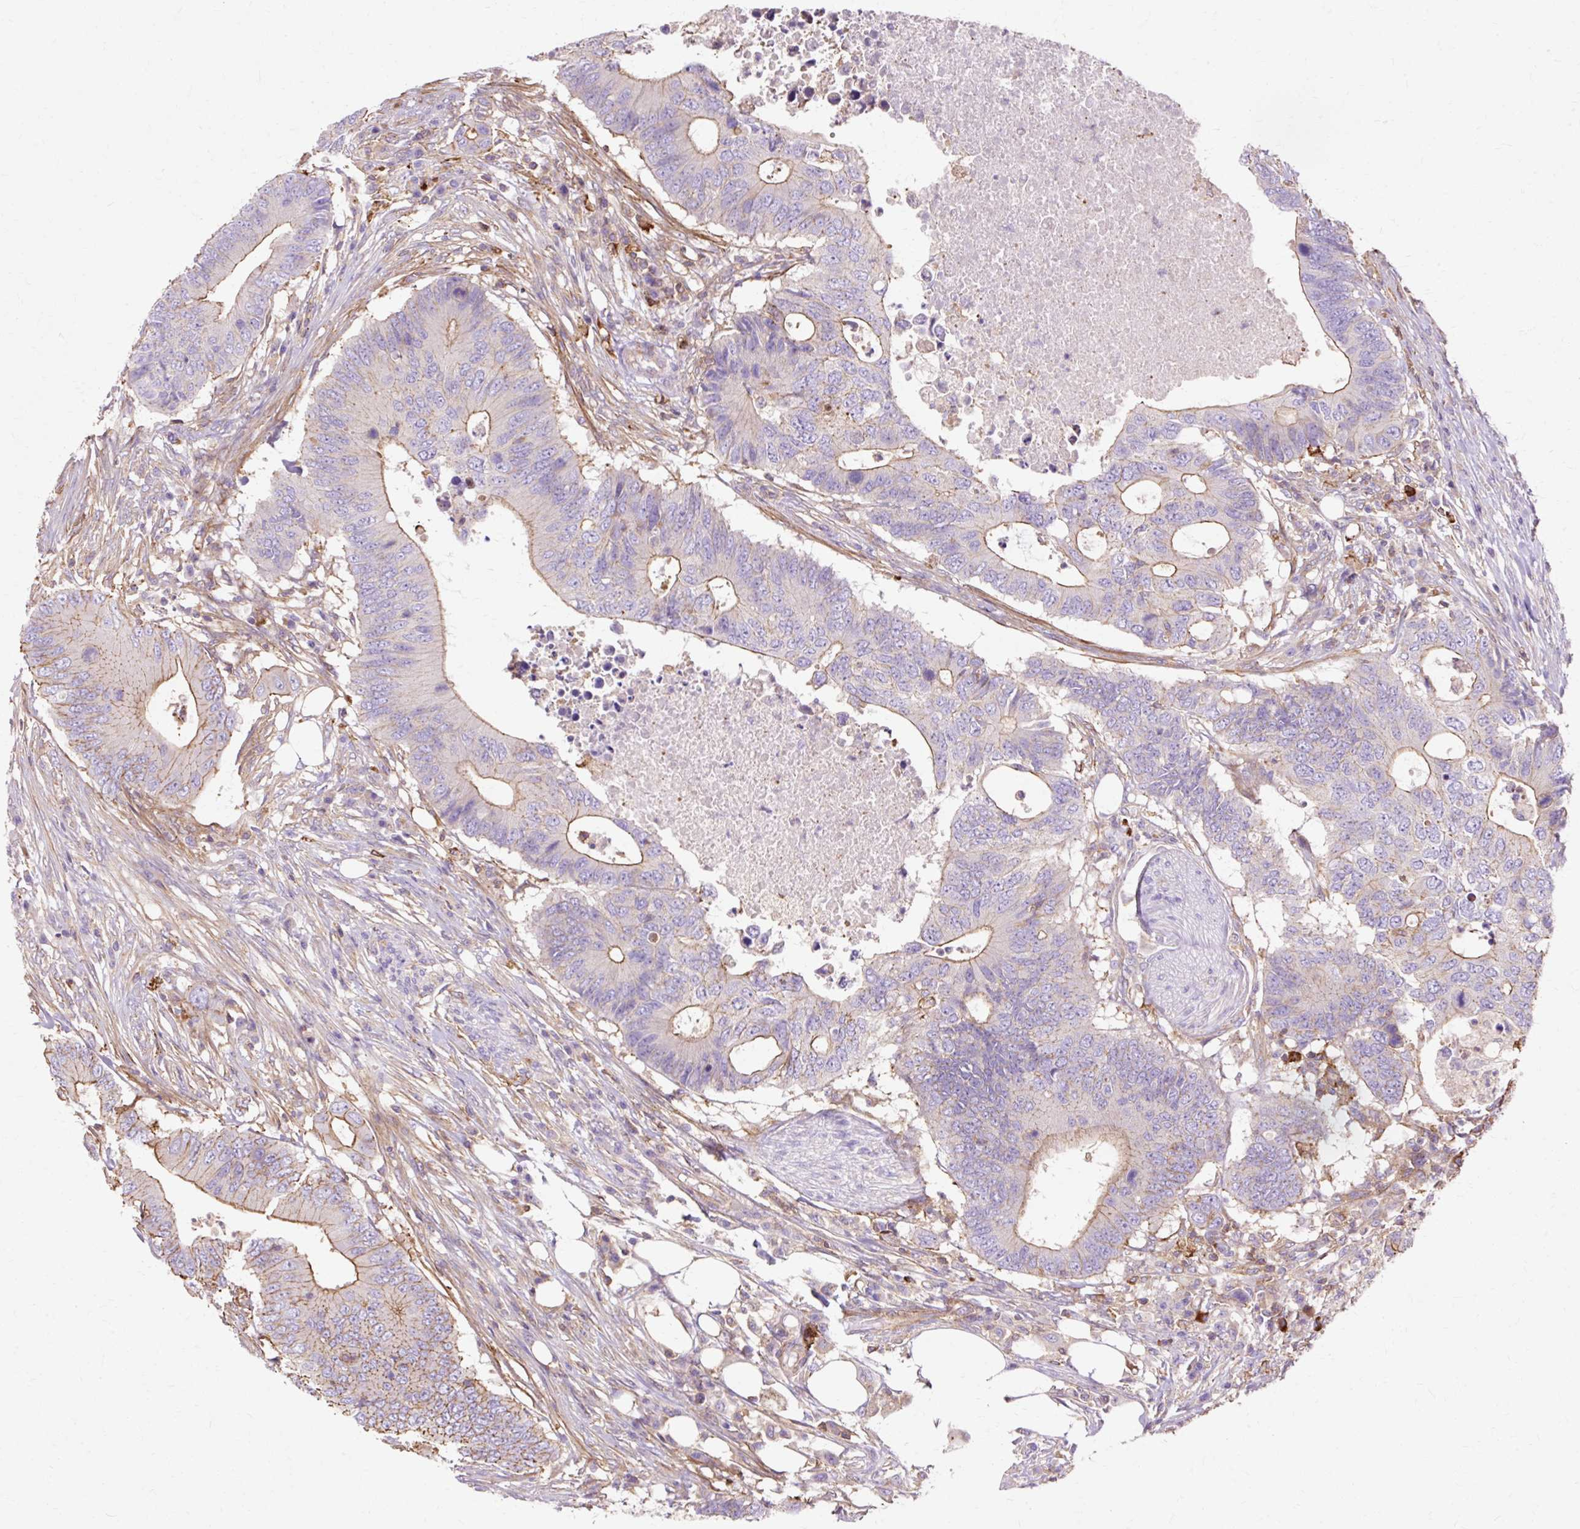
{"staining": {"intensity": "moderate", "quantity": "25%-75%", "location": "cytoplasmic/membranous"}, "tissue": "colorectal cancer", "cell_type": "Tumor cells", "image_type": "cancer", "snomed": [{"axis": "morphology", "description": "Adenocarcinoma, NOS"}, {"axis": "topography", "description": "Colon"}], "caption": "The histopathology image reveals staining of colorectal cancer (adenocarcinoma), revealing moderate cytoplasmic/membranous protein staining (brown color) within tumor cells.", "gene": "TBC1D2B", "patient": {"sex": "male", "age": 71}}